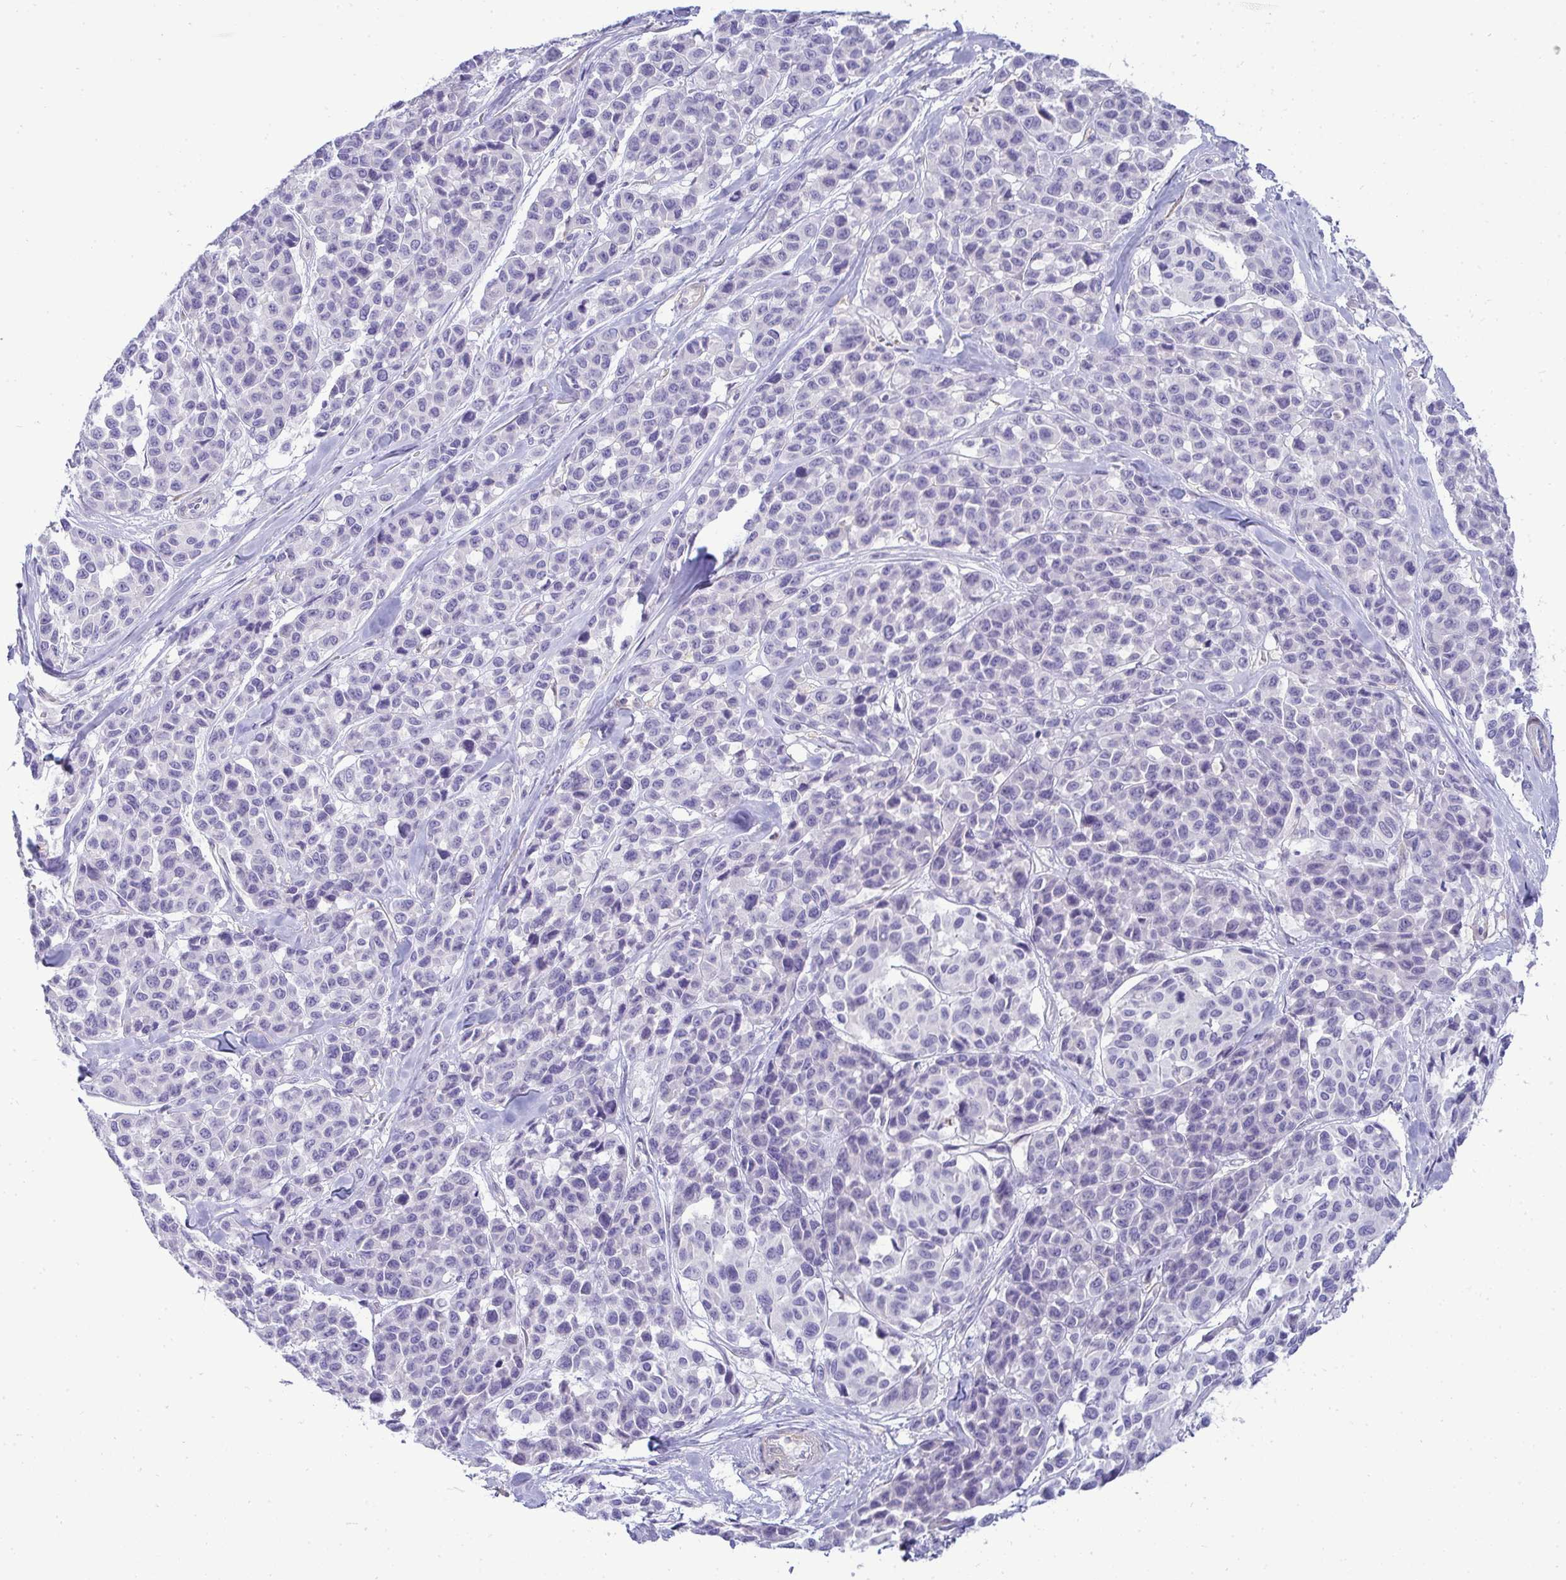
{"staining": {"intensity": "negative", "quantity": "none", "location": "none"}, "tissue": "melanoma", "cell_type": "Tumor cells", "image_type": "cancer", "snomed": [{"axis": "morphology", "description": "Malignant melanoma, NOS"}, {"axis": "topography", "description": "Skin"}], "caption": "Tumor cells show no significant staining in malignant melanoma.", "gene": "HSPB6", "patient": {"sex": "female", "age": 66}}